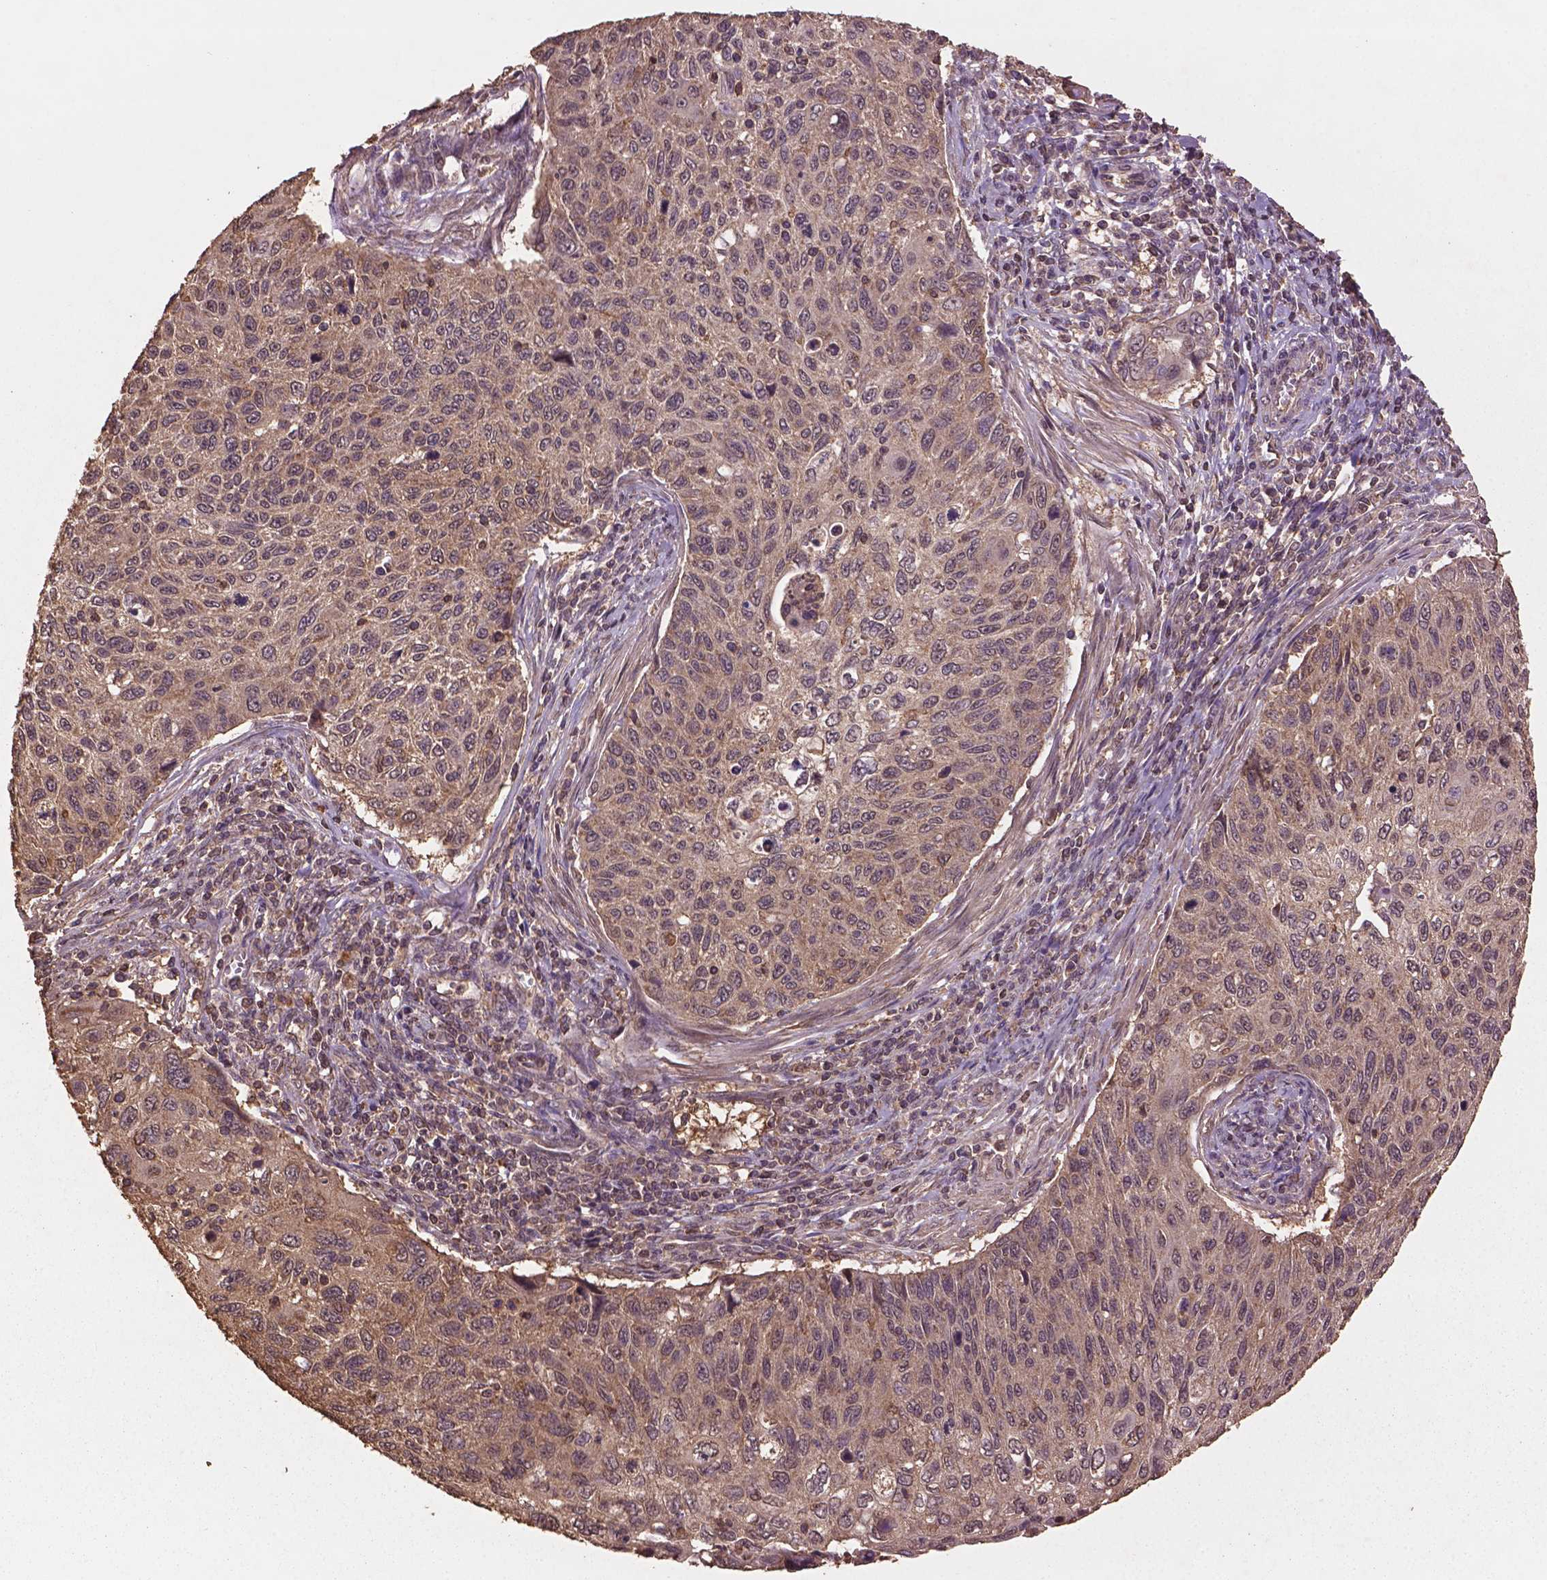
{"staining": {"intensity": "weak", "quantity": "<25%", "location": "cytoplasmic/membranous"}, "tissue": "cervical cancer", "cell_type": "Tumor cells", "image_type": "cancer", "snomed": [{"axis": "morphology", "description": "Squamous cell carcinoma, NOS"}, {"axis": "topography", "description": "Cervix"}], "caption": "IHC of cervical squamous cell carcinoma exhibits no positivity in tumor cells.", "gene": "BABAM1", "patient": {"sex": "female", "age": 70}}